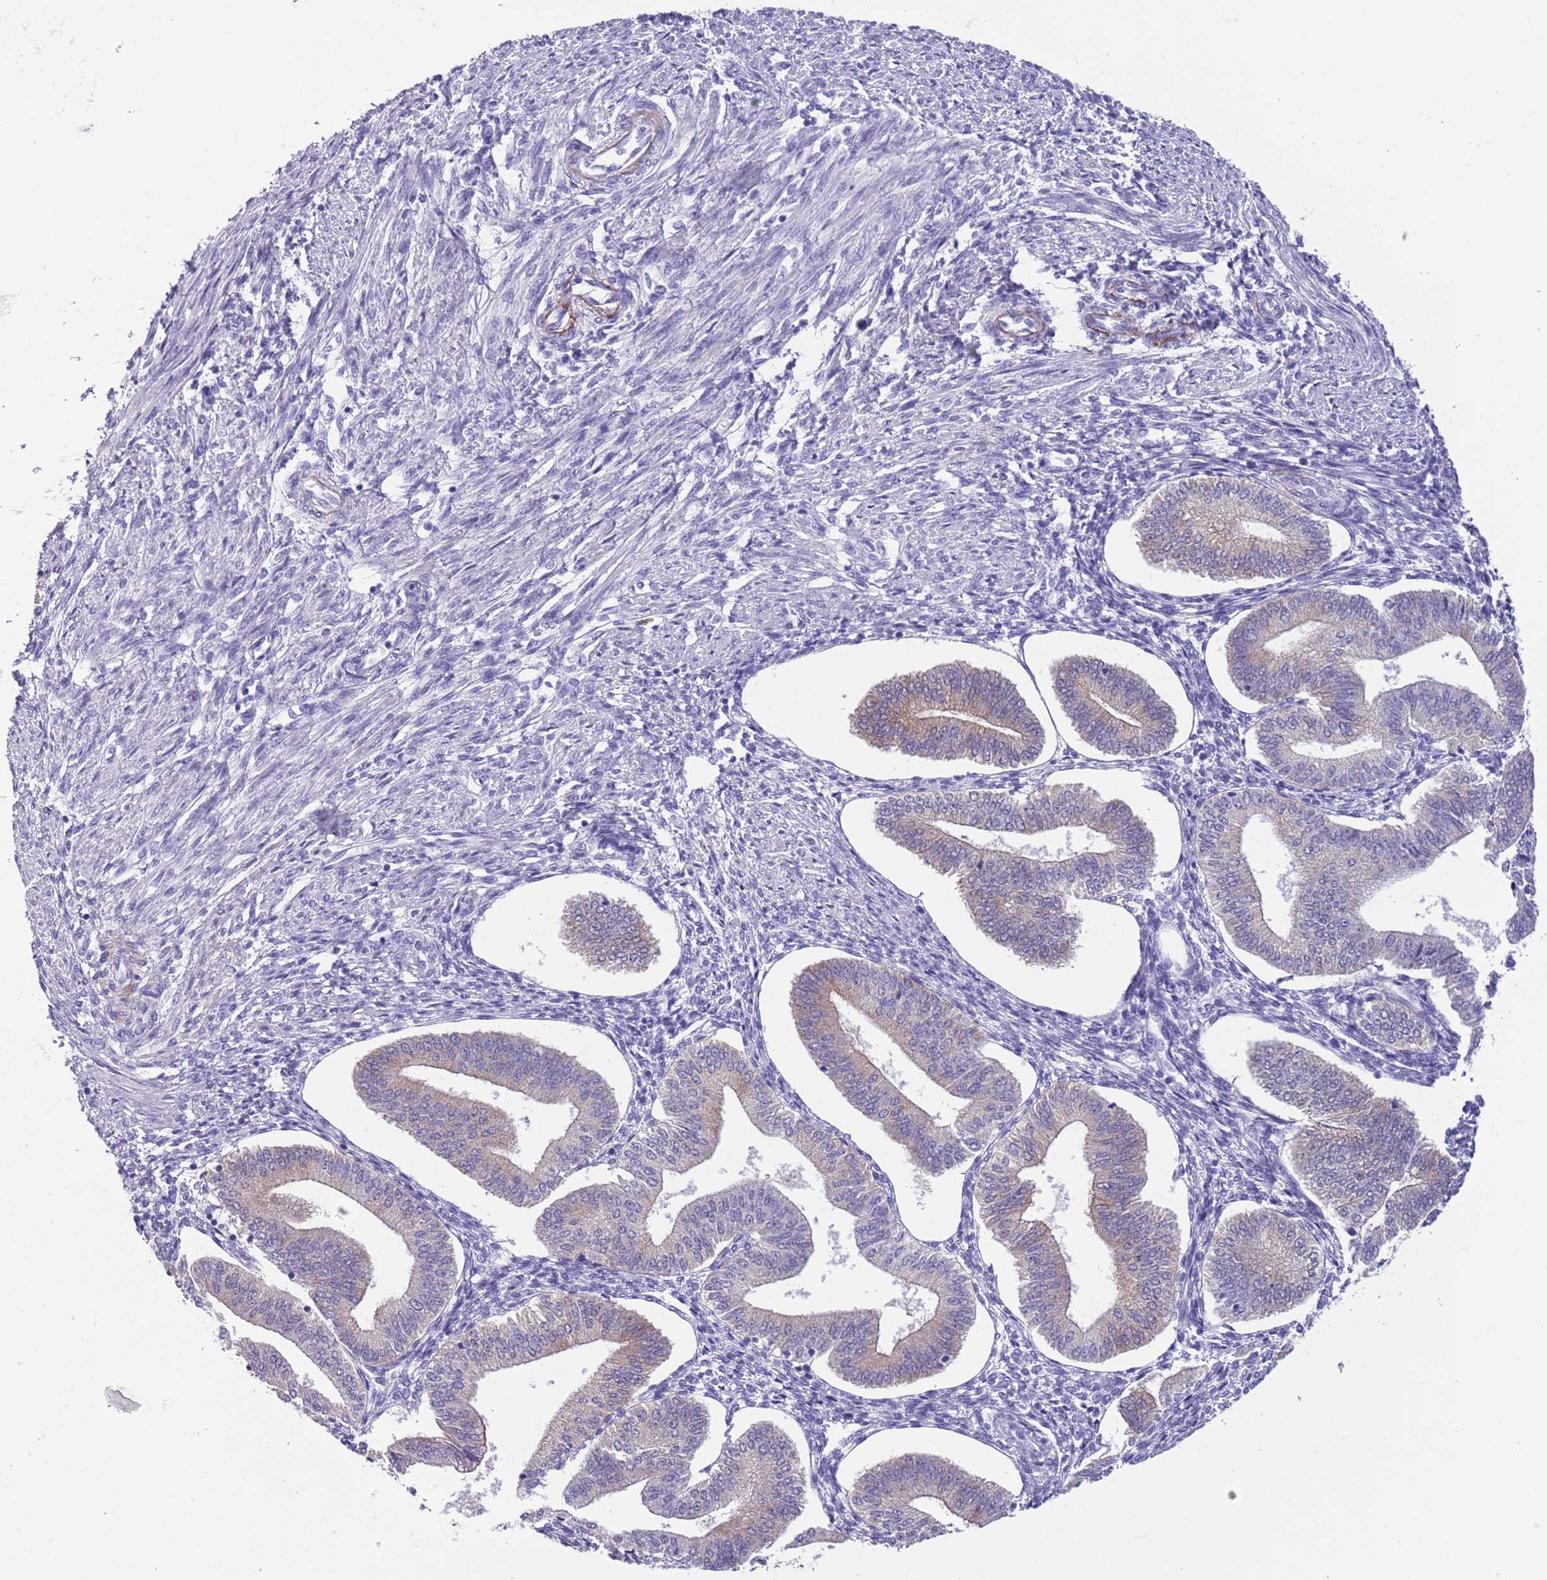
{"staining": {"intensity": "negative", "quantity": "none", "location": "none"}, "tissue": "endometrium", "cell_type": "Cells in endometrial stroma", "image_type": "normal", "snomed": [{"axis": "morphology", "description": "Normal tissue, NOS"}, {"axis": "topography", "description": "Endometrium"}], "caption": "DAB immunohistochemical staining of benign endometrium demonstrates no significant positivity in cells in endometrial stroma. (DAB (3,3'-diaminobenzidine) IHC visualized using brightfield microscopy, high magnification).", "gene": "PFKFB2", "patient": {"sex": "female", "age": 34}}